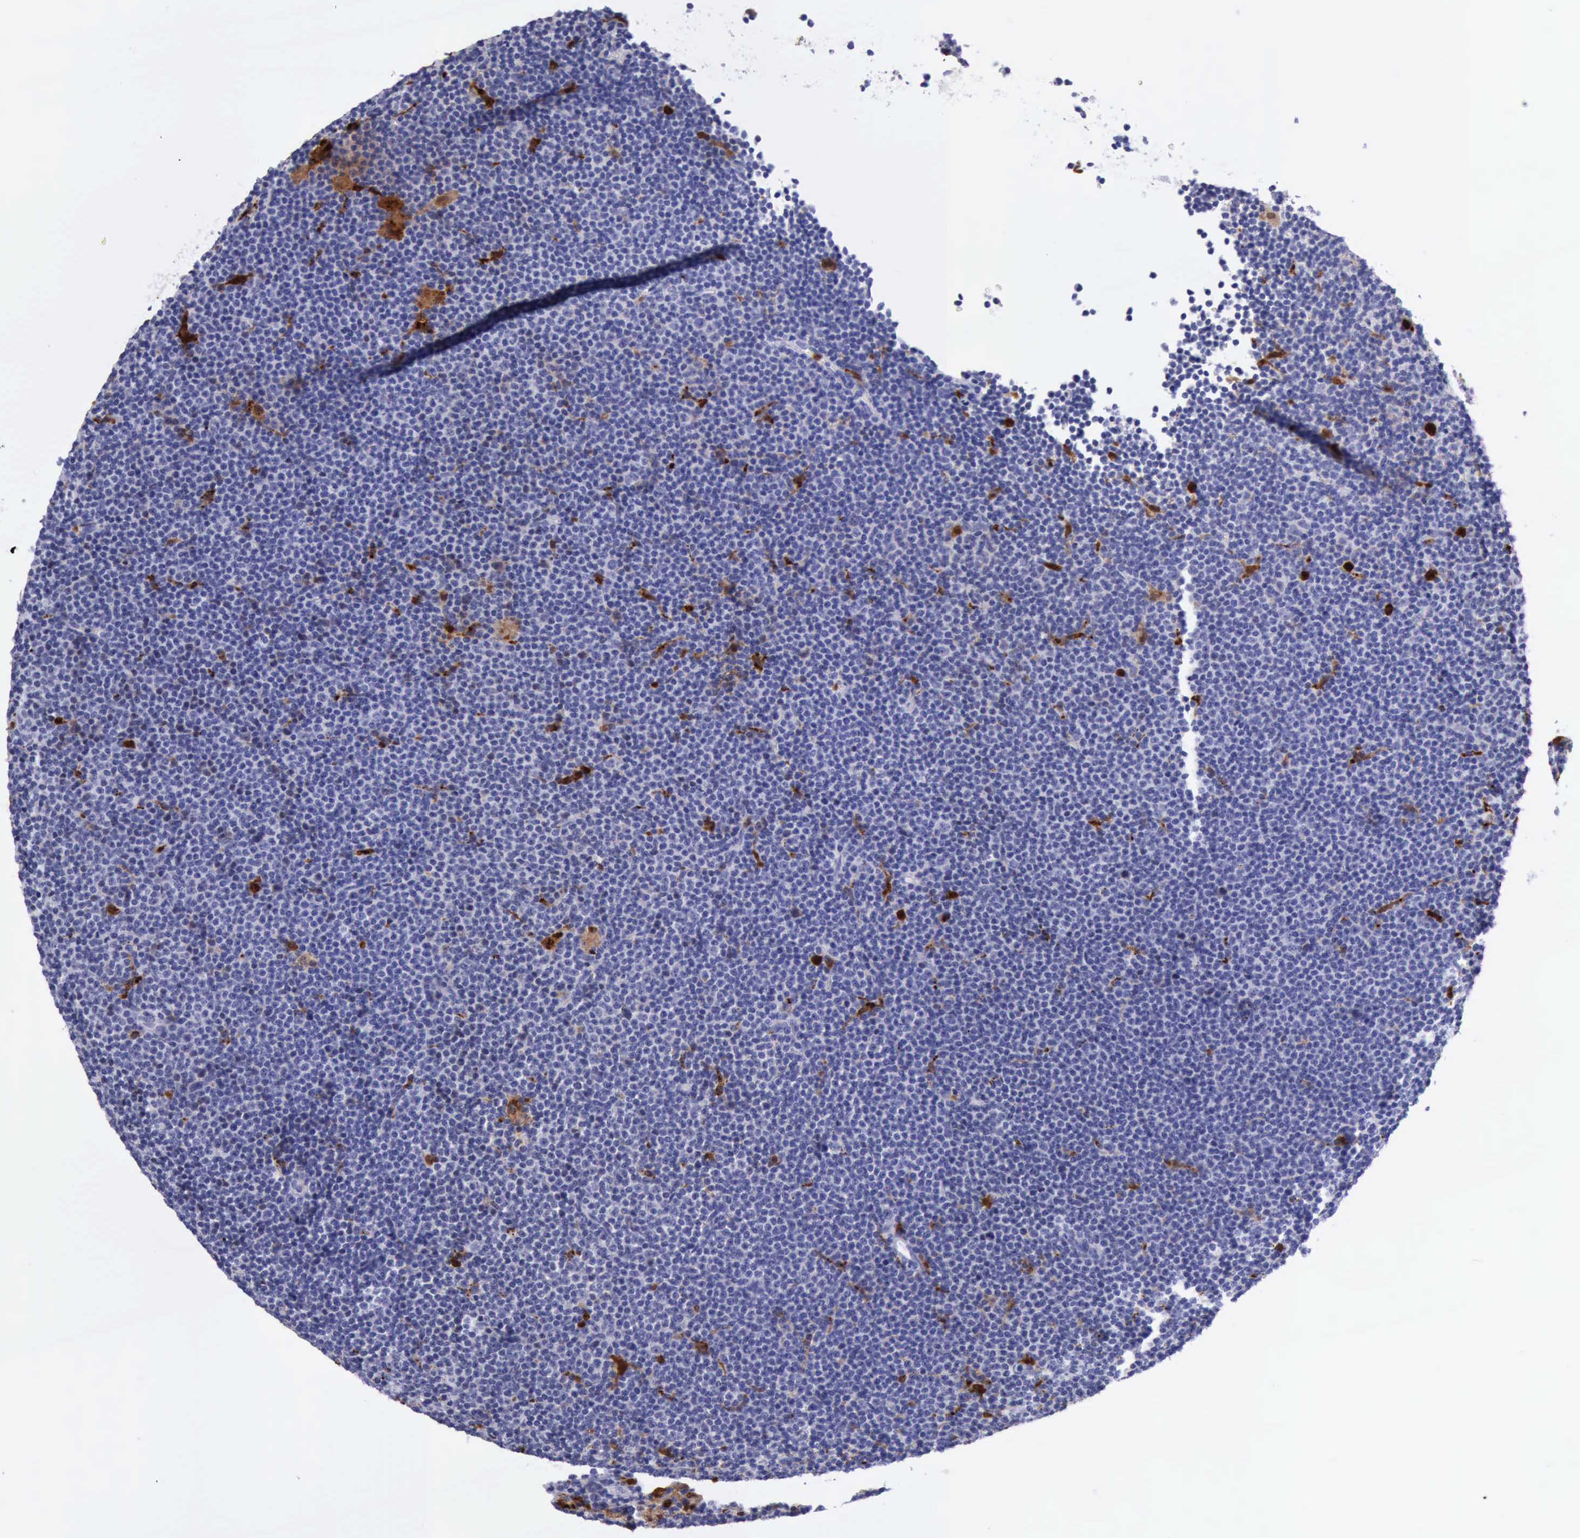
{"staining": {"intensity": "negative", "quantity": "none", "location": "none"}, "tissue": "lymphoma", "cell_type": "Tumor cells", "image_type": "cancer", "snomed": [{"axis": "morphology", "description": "Malignant lymphoma, non-Hodgkin's type, Low grade"}, {"axis": "topography", "description": "Lymph node"}], "caption": "Image shows no significant protein positivity in tumor cells of low-grade malignant lymphoma, non-Hodgkin's type. Nuclei are stained in blue.", "gene": "CSTA", "patient": {"sex": "female", "age": 69}}